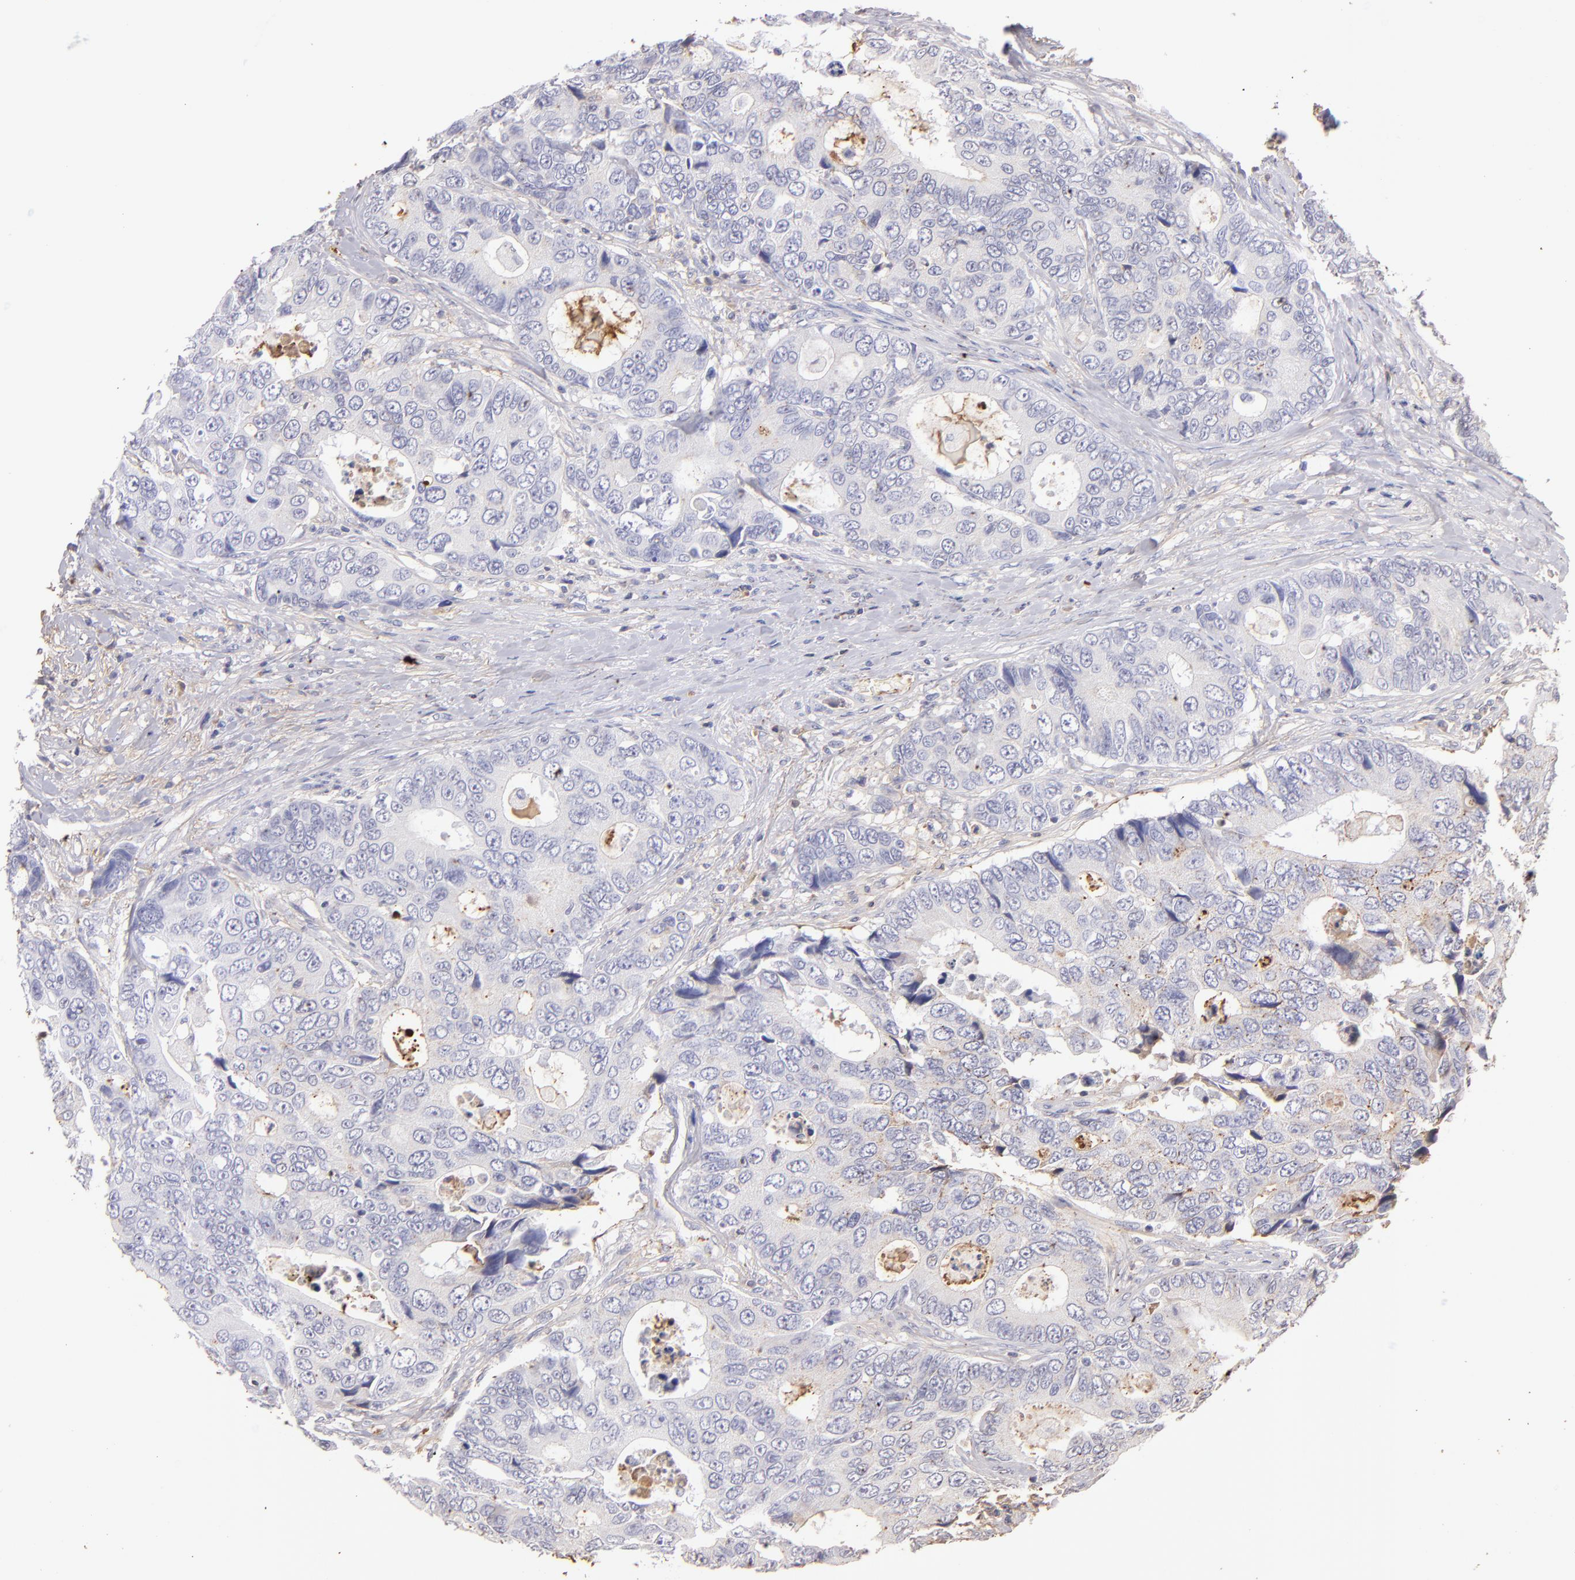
{"staining": {"intensity": "negative", "quantity": "none", "location": "none"}, "tissue": "colorectal cancer", "cell_type": "Tumor cells", "image_type": "cancer", "snomed": [{"axis": "morphology", "description": "Adenocarcinoma, NOS"}, {"axis": "topography", "description": "Rectum"}], "caption": "Adenocarcinoma (colorectal) stained for a protein using immunohistochemistry exhibits no staining tumor cells.", "gene": "FGB", "patient": {"sex": "female", "age": 67}}